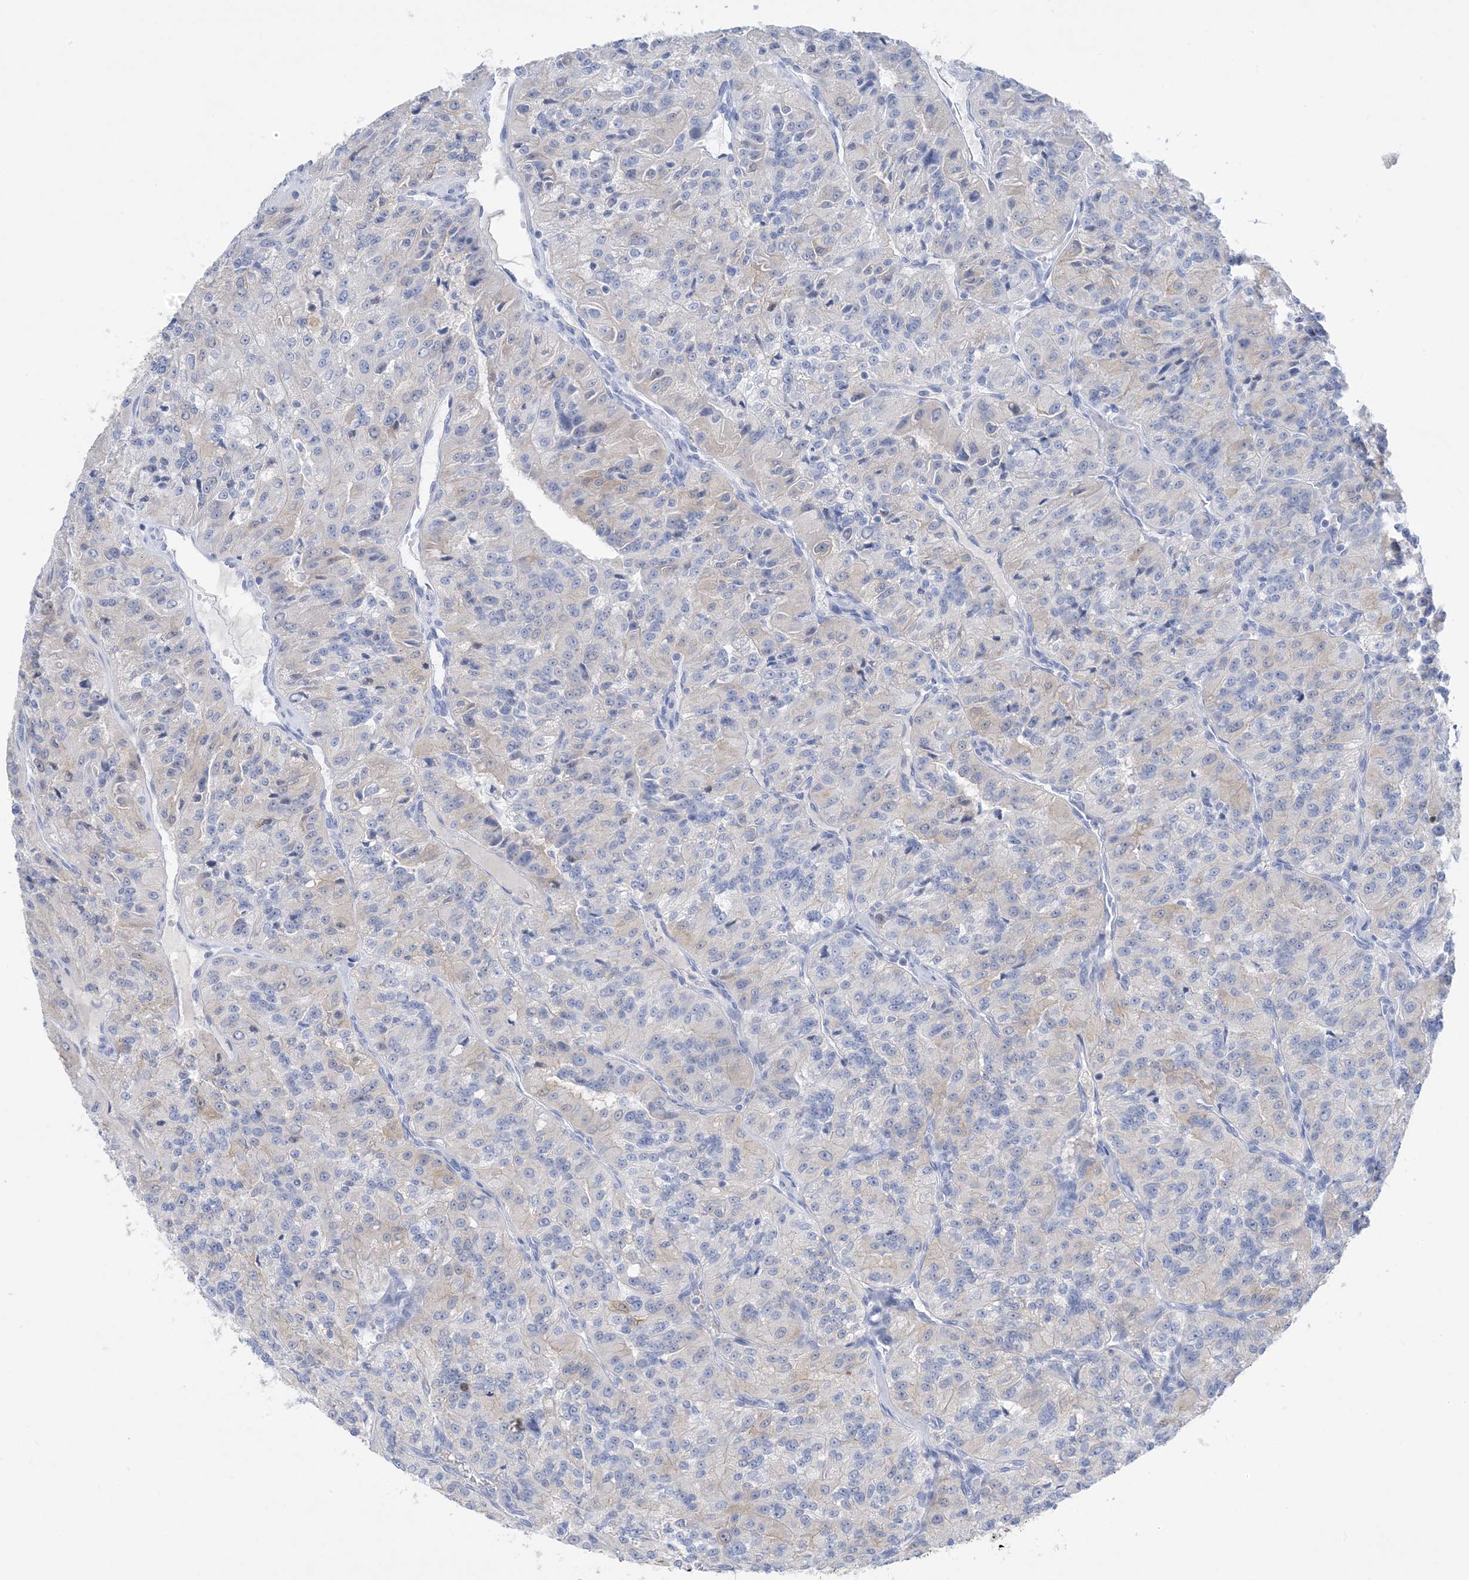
{"staining": {"intensity": "negative", "quantity": "none", "location": "none"}, "tissue": "renal cancer", "cell_type": "Tumor cells", "image_type": "cancer", "snomed": [{"axis": "morphology", "description": "Adenocarcinoma, NOS"}, {"axis": "topography", "description": "Kidney"}], "caption": "Histopathology image shows no significant protein positivity in tumor cells of renal cancer (adenocarcinoma). (DAB (3,3'-diaminobenzidine) immunohistochemistry (IHC), high magnification).", "gene": "SH3YL1", "patient": {"sex": "female", "age": 63}}